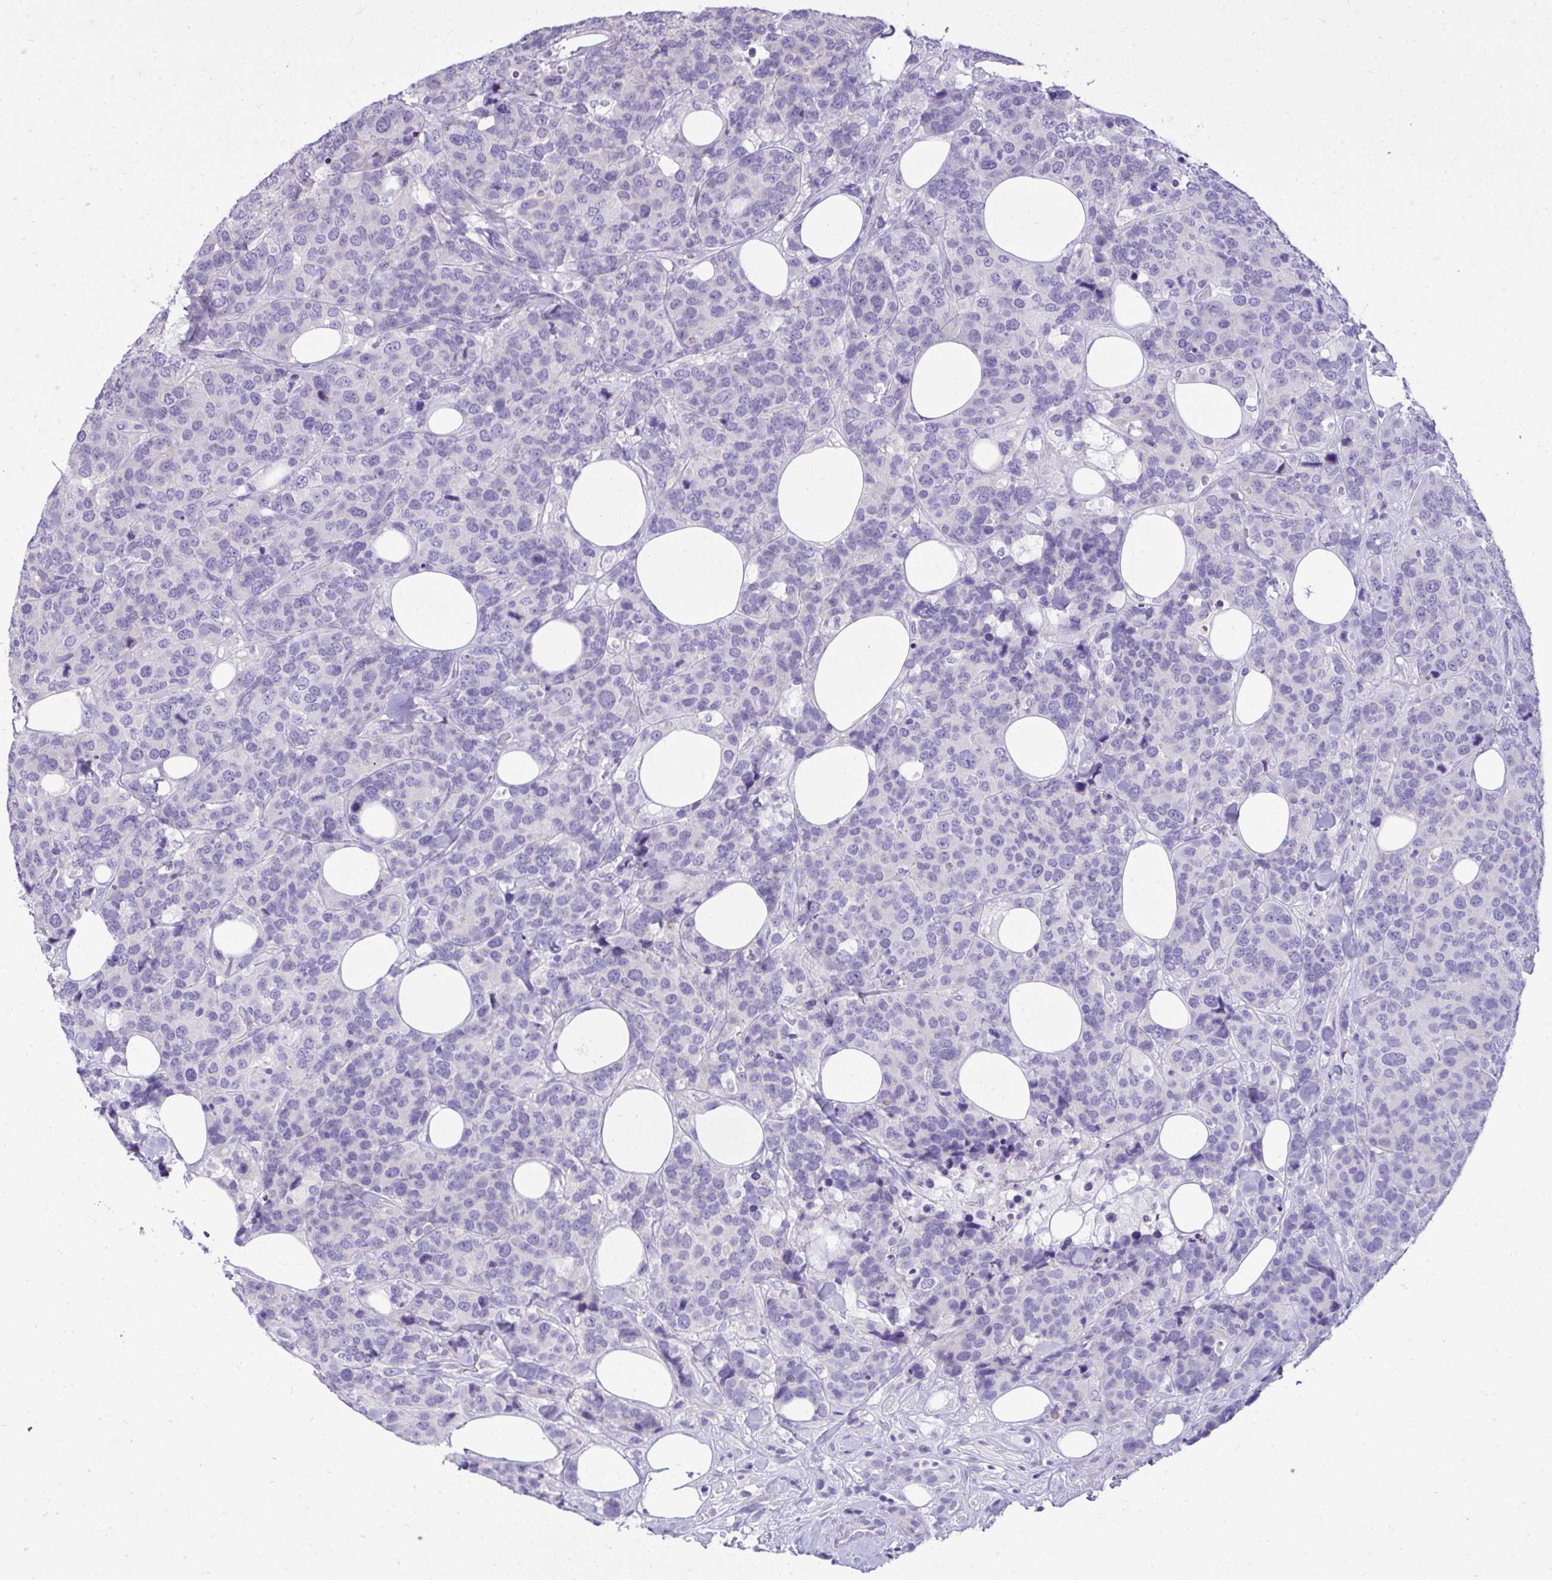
{"staining": {"intensity": "negative", "quantity": "none", "location": "none"}, "tissue": "breast cancer", "cell_type": "Tumor cells", "image_type": "cancer", "snomed": [{"axis": "morphology", "description": "Lobular carcinoma"}, {"axis": "topography", "description": "Breast"}], "caption": "Breast cancer stained for a protein using IHC displays no staining tumor cells.", "gene": "TMCO5A", "patient": {"sex": "female", "age": 59}}